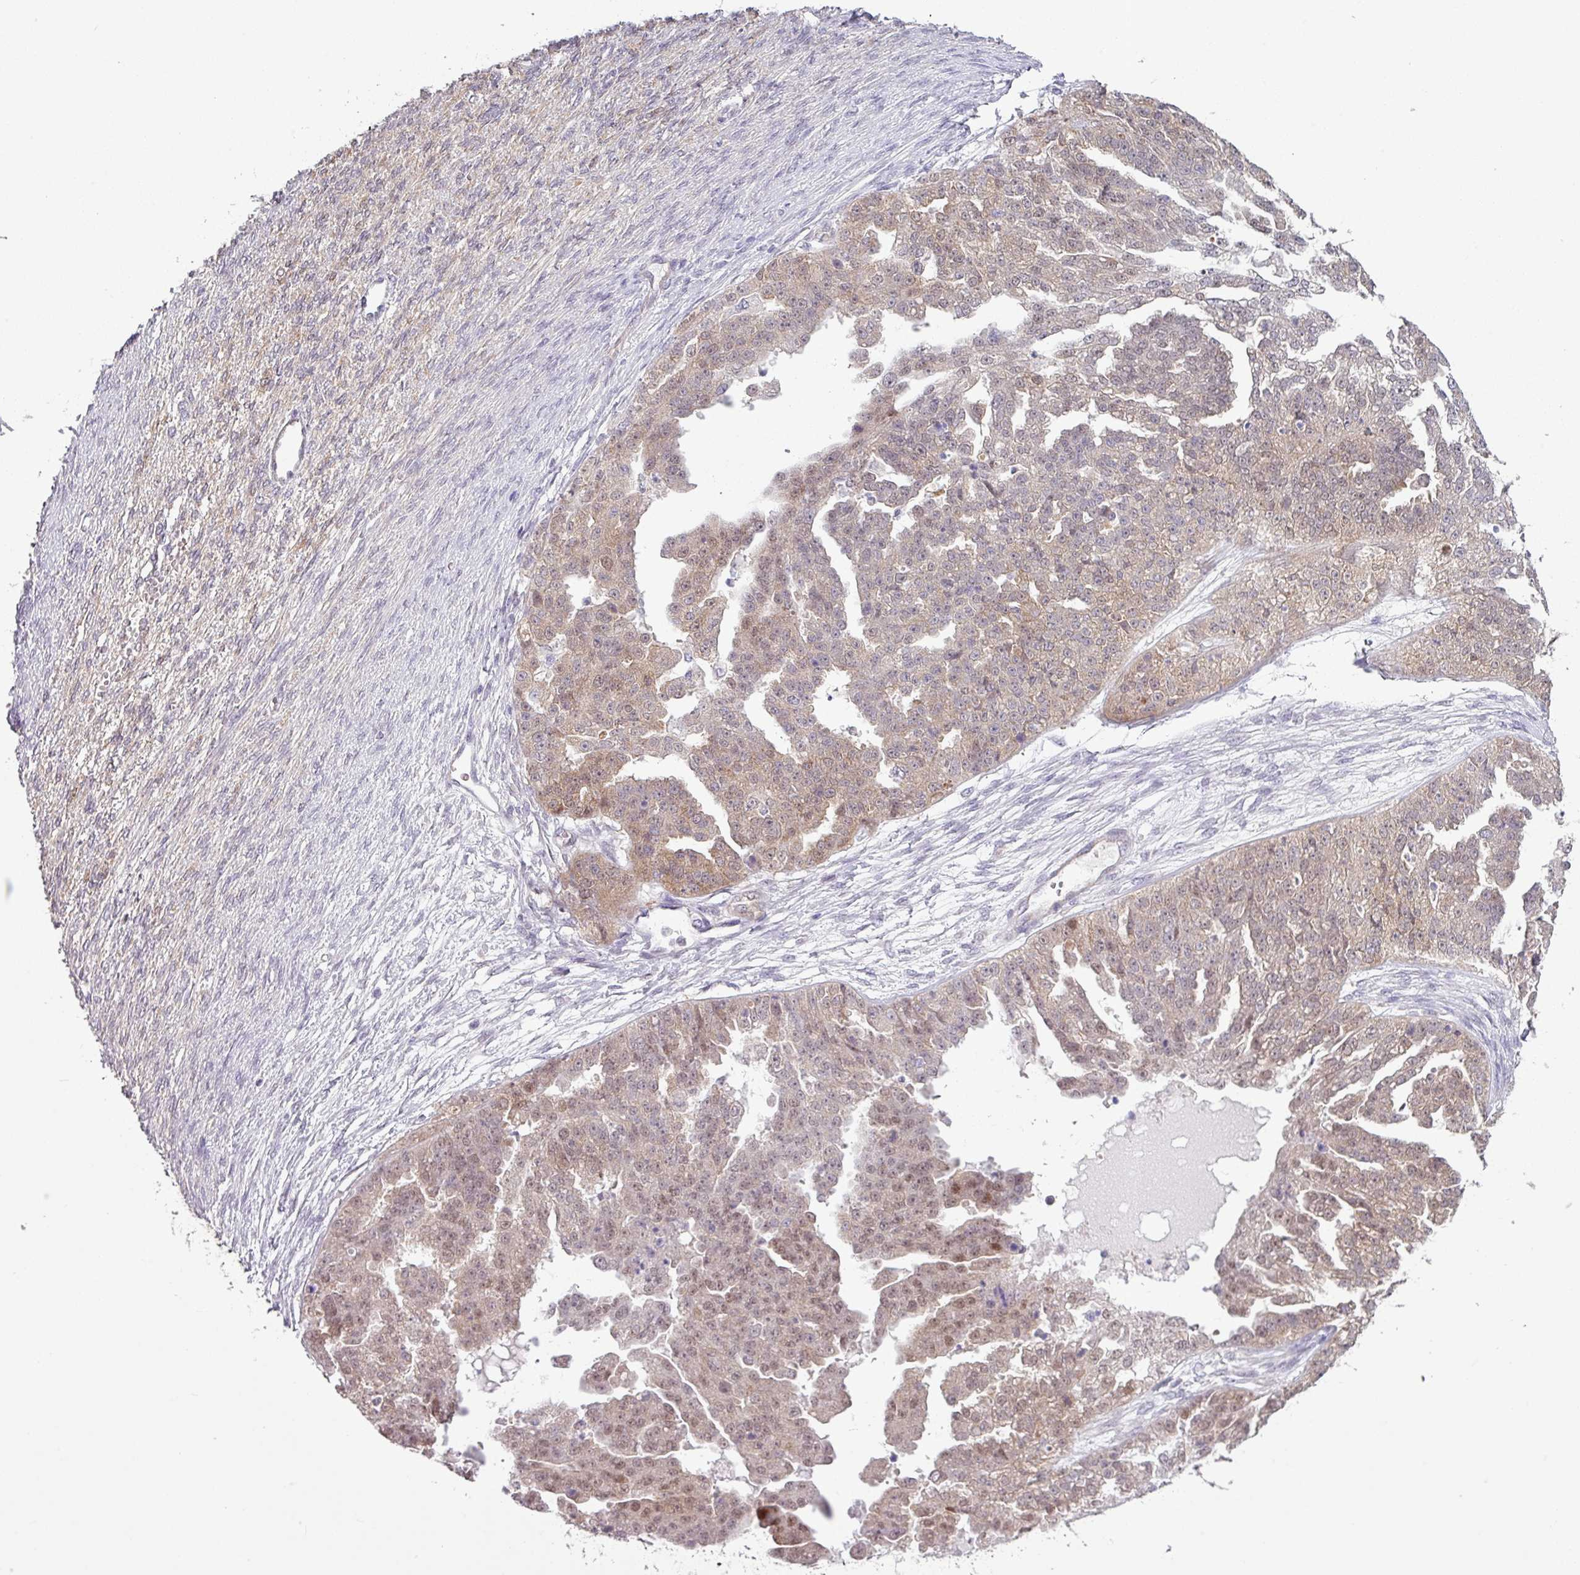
{"staining": {"intensity": "moderate", "quantity": "25%-75%", "location": "cytoplasmic/membranous,nuclear"}, "tissue": "ovarian cancer", "cell_type": "Tumor cells", "image_type": "cancer", "snomed": [{"axis": "morphology", "description": "Cystadenocarcinoma, serous, NOS"}, {"axis": "topography", "description": "Ovary"}], "caption": "High-power microscopy captured an immunohistochemistry (IHC) image of ovarian cancer (serous cystadenocarcinoma), revealing moderate cytoplasmic/membranous and nuclear expression in about 25%-75% of tumor cells. Nuclei are stained in blue.", "gene": "TTLL12", "patient": {"sex": "female", "age": 58}}